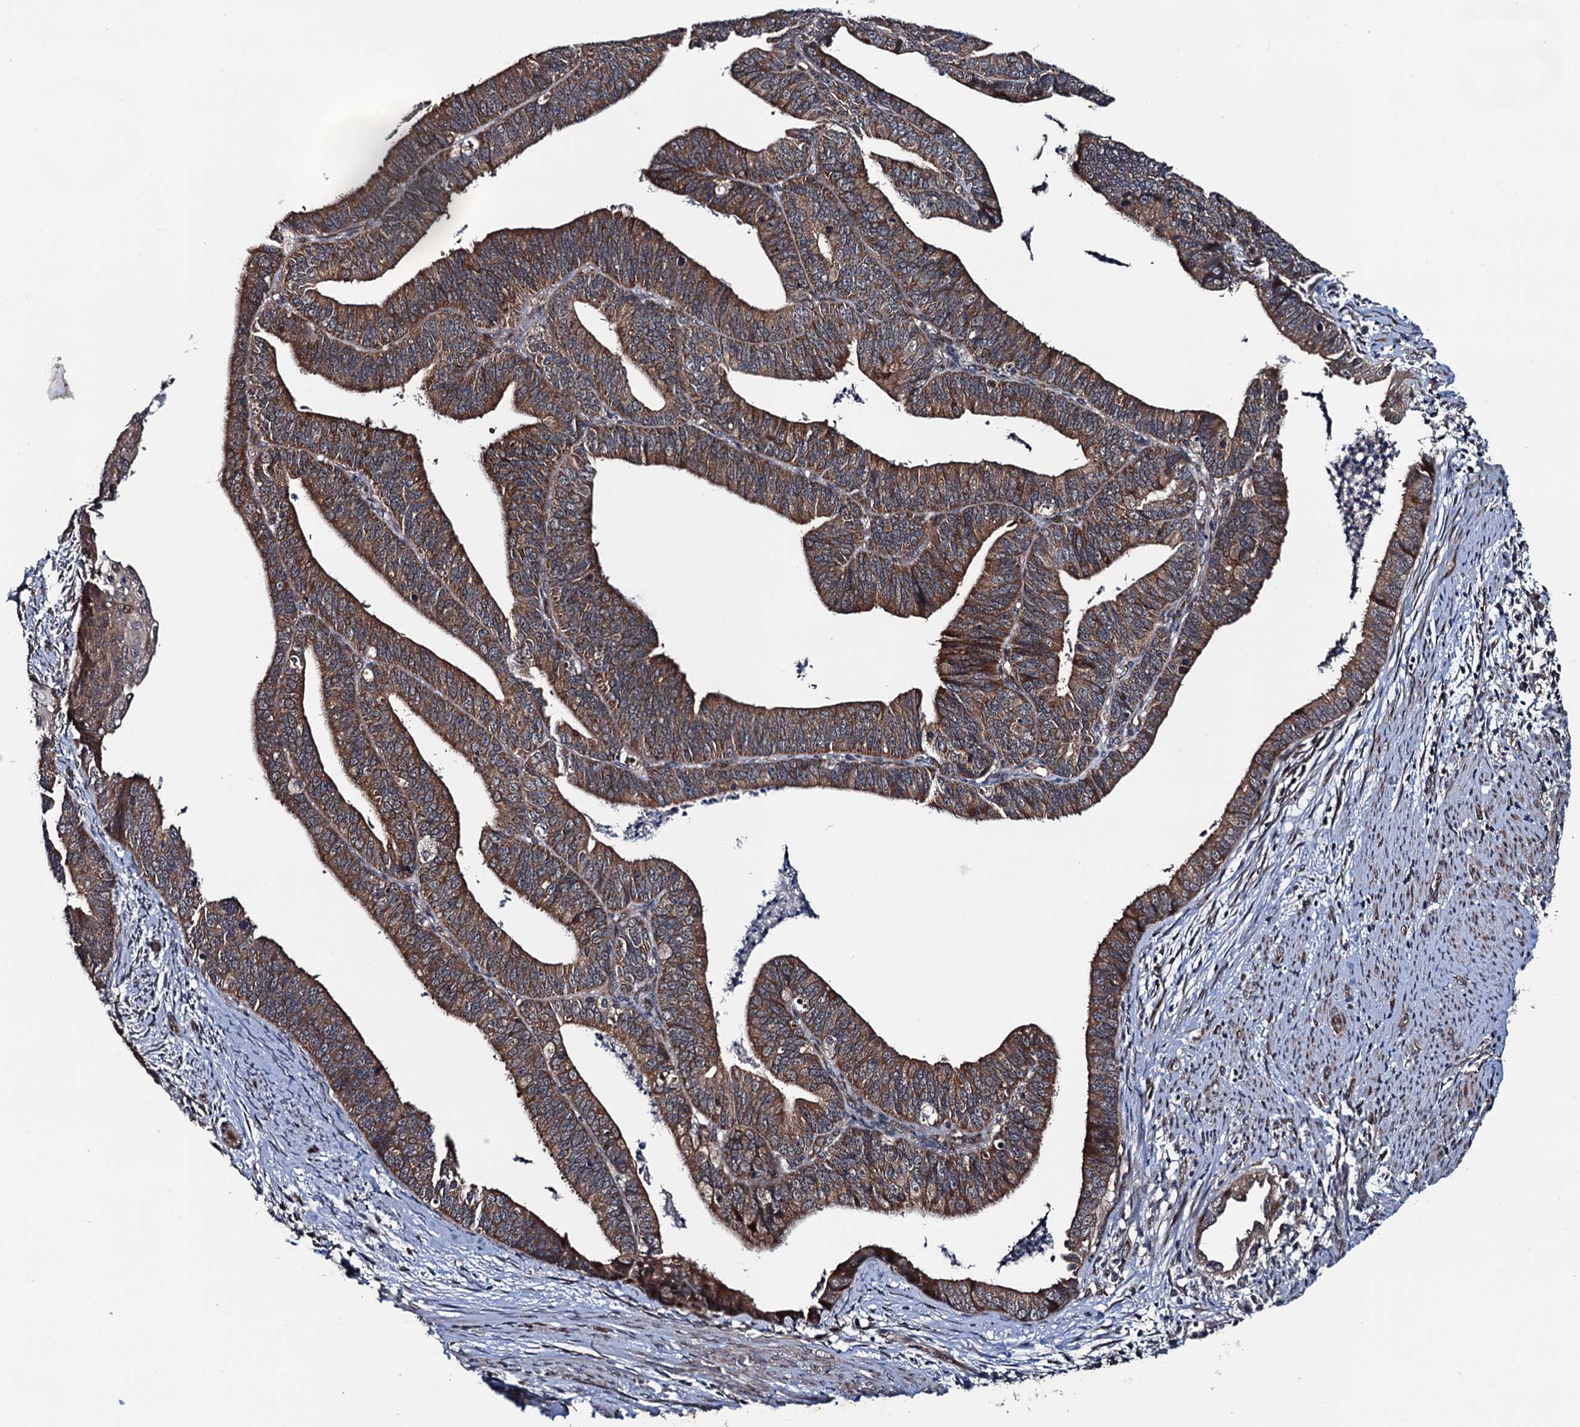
{"staining": {"intensity": "moderate", "quantity": "25%-75%", "location": "cytoplasmic/membranous"}, "tissue": "endometrial cancer", "cell_type": "Tumor cells", "image_type": "cancer", "snomed": [{"axis": "morphology", "description": "Adenocarcinoma, NOS"}, {"axis": "topography", "description": "Endometrium"}], "caption": "Immunohistochemical staining of endometrial cancer displays medium levels of moderate cytoplasmic/membranous protein staining in about 25%-75% of tumor cells.", "gene": "NAA16", "patient": {"sex": "female", "age": 73}}